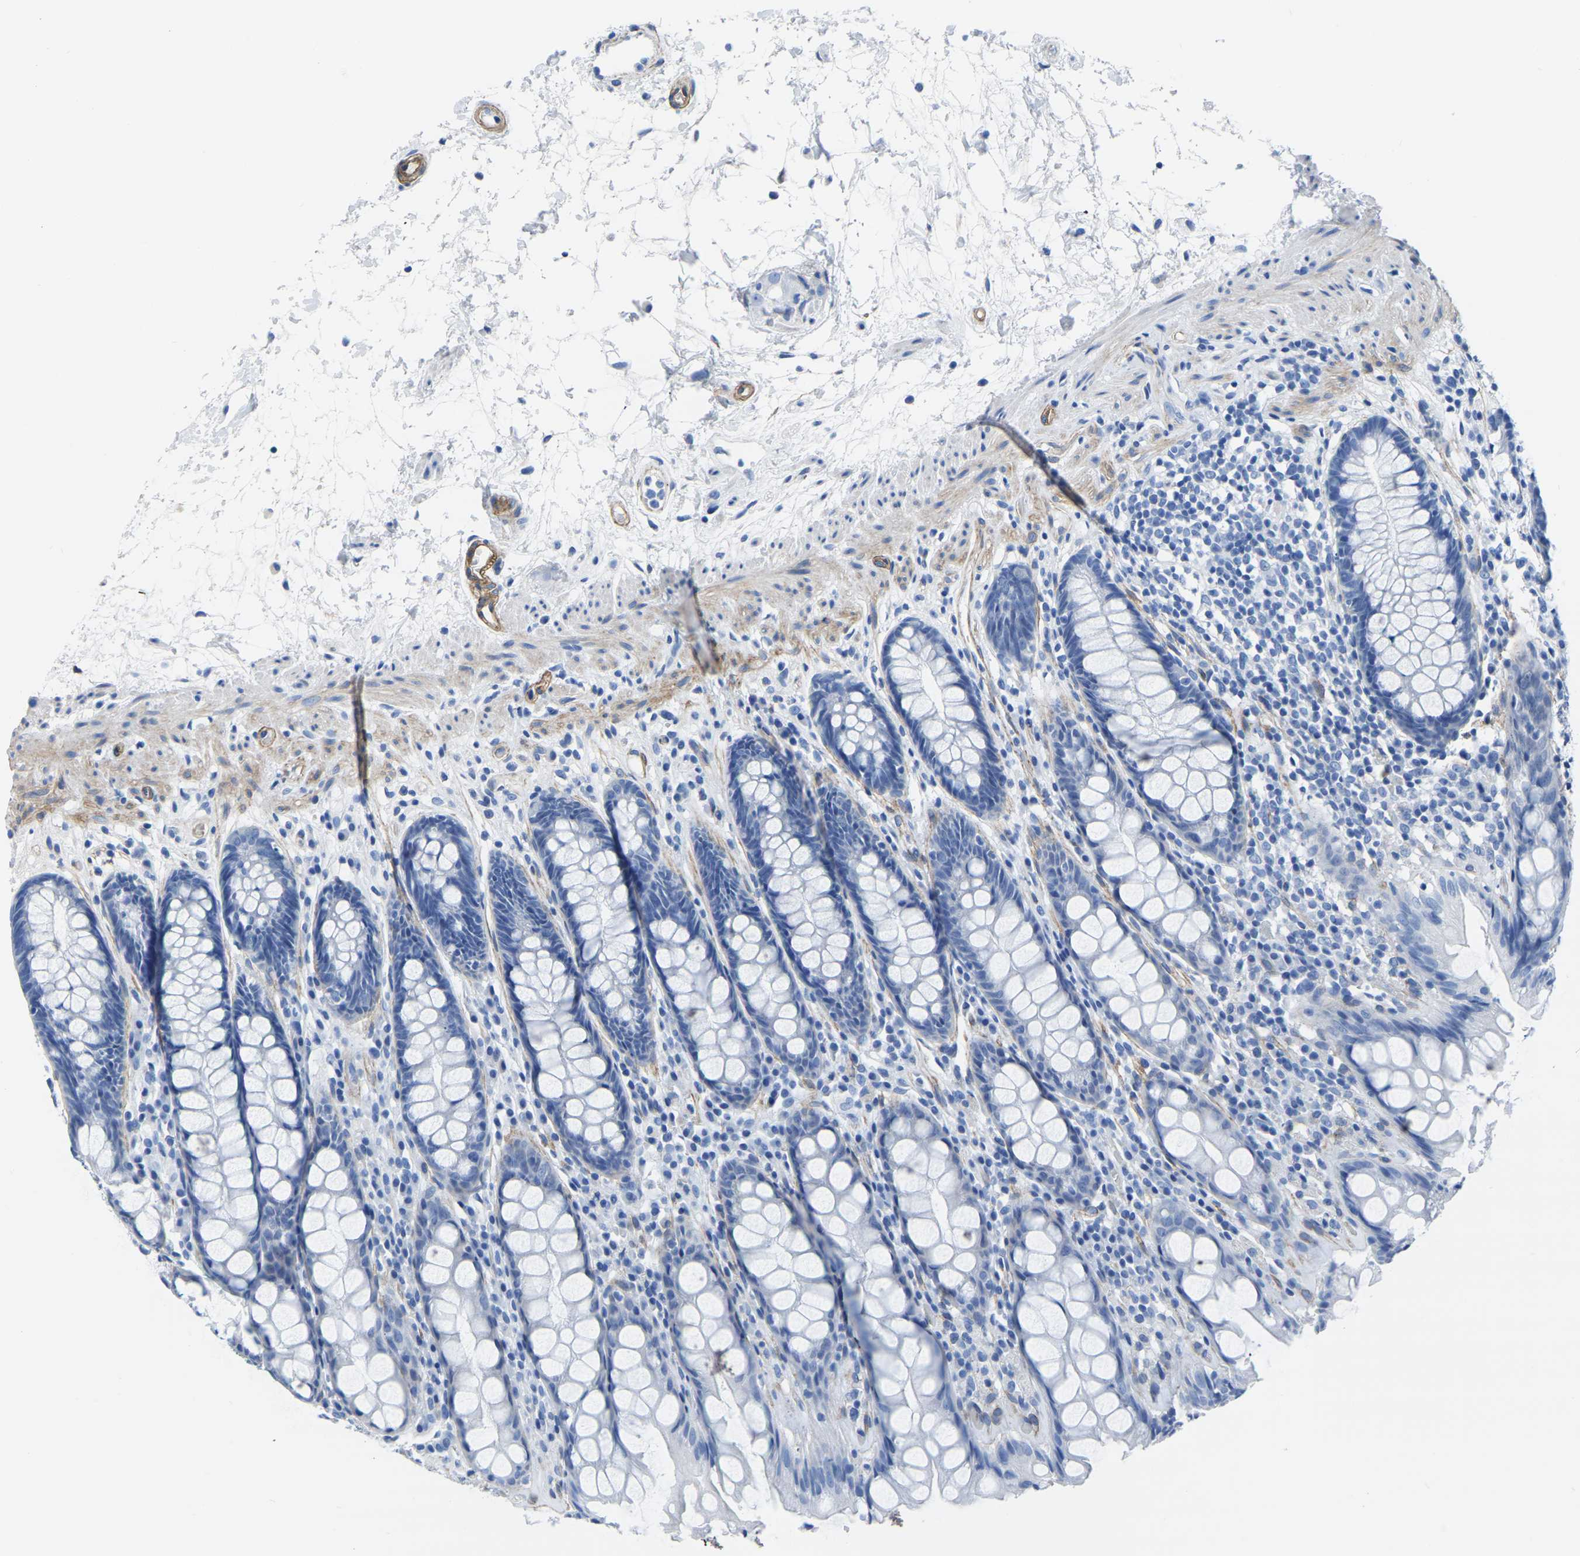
{"staining": {"intensity": "negative", "quantity": "none", "location": "none"}, "tissue": "rectum", "cell_type": "Glandular cells", "image_type": "normal", "snomed": [{"axis": "morphology", "description": "Normal tissue, NOS"}, {"axis": "topography", "description": "Rectum"}], "caption": "High magnification brightfield microscopy of normal rectum stained with DAB (brown) and counterstained with hematoxylin (blue): glandular cells show no significant positivity. The staining is performed using DAB brown chromogen with nuclei counter-stained in using hematoxylin.", "gene": "SLC45A3", "patient": {"sex": "male", "age": 64}}